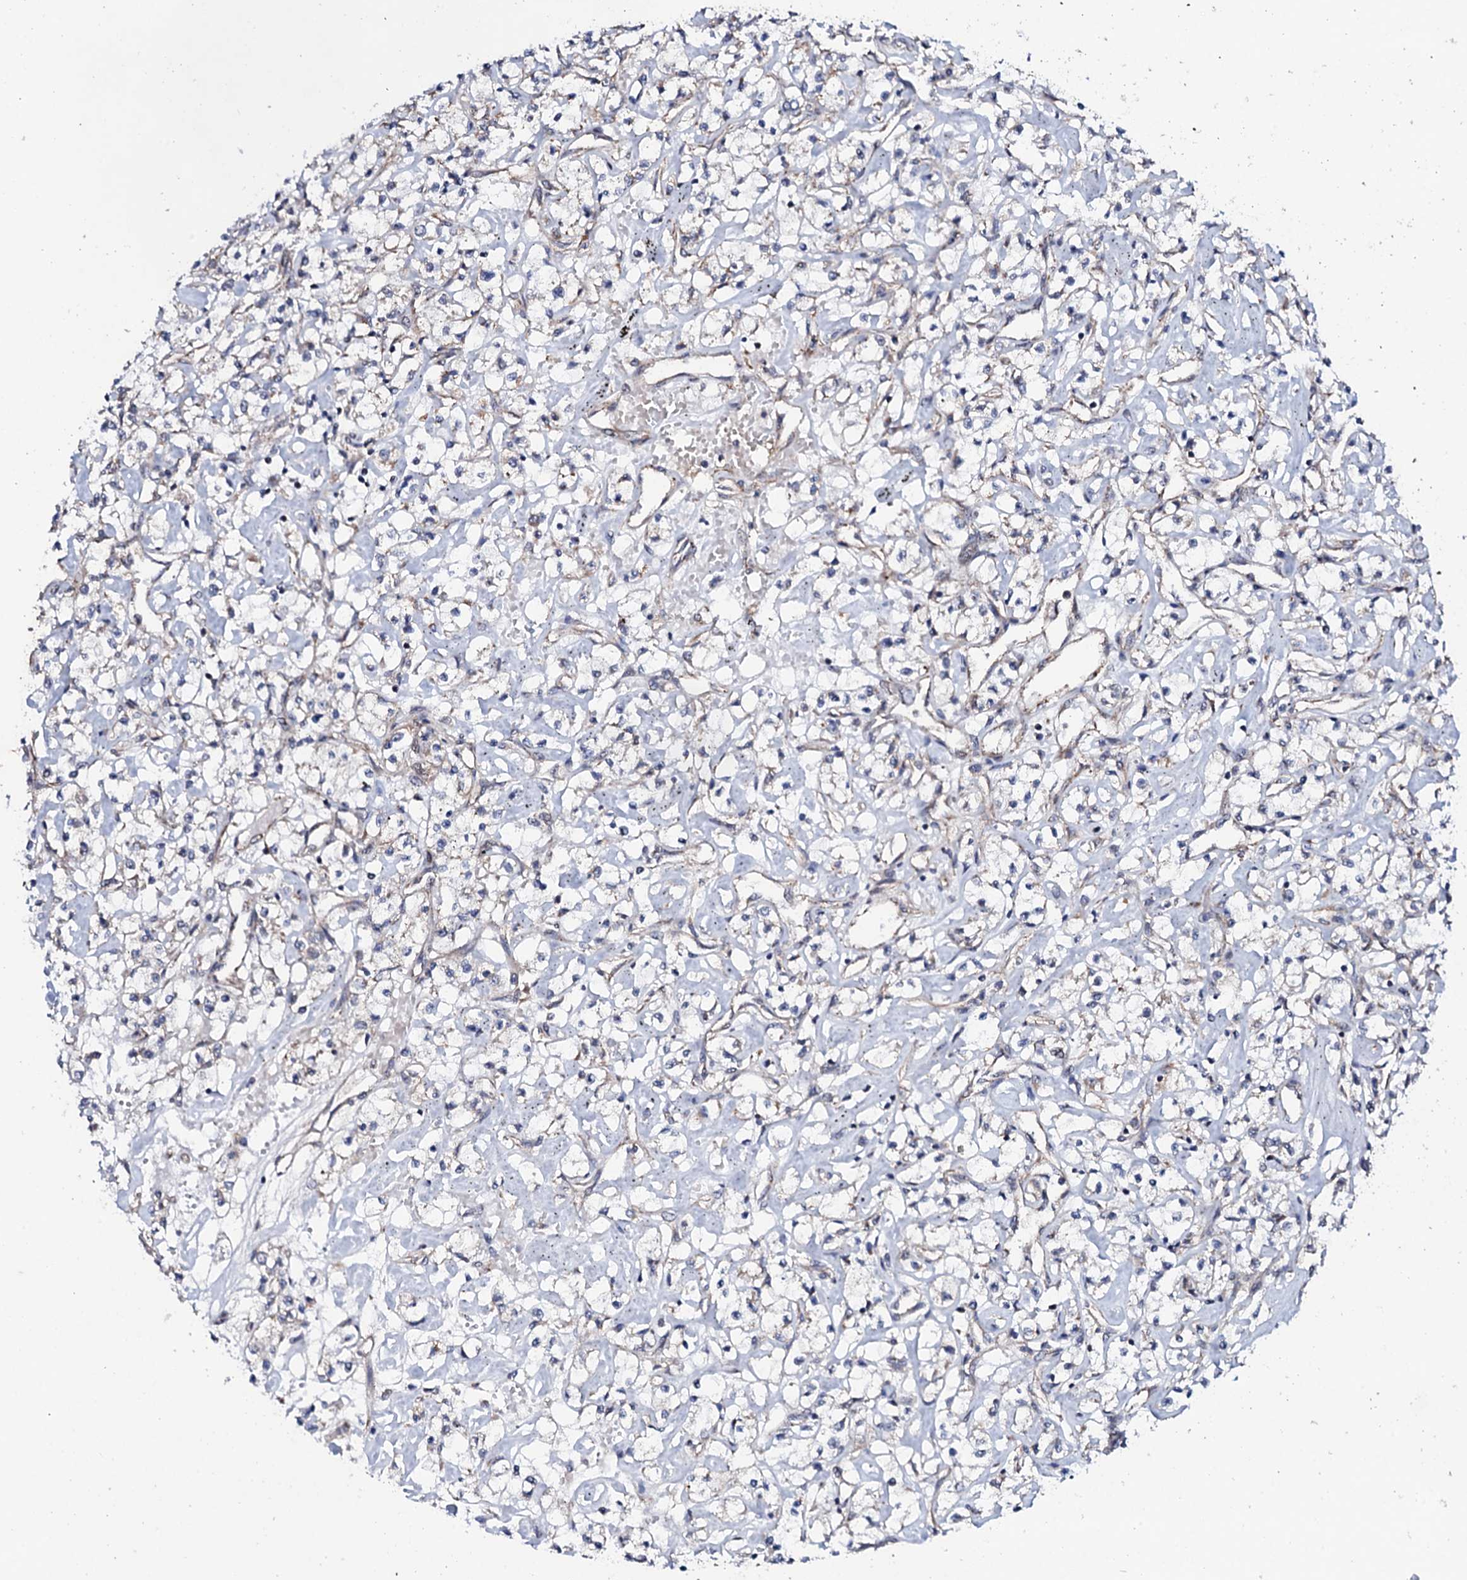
{"staining": {"intensity": "weak", "quantity": "25%-75%", "location": "cytoplasmic/membranous"}, "tissue": "renal cancer", "cell_type": "Tumor cells", "image_type": "cancer", "snomed": [{"axis": "morphology", "description": "Adenocarcinoma, NOS"}, {"axis": "topography", "description": "Kidney"}], "caption": "Weak cytoplasmic/membranous expression is seen in about 25%-75% of tumor cells in adenocarcinoma (renal).", "gene": "MTIF3", "patient": {"sex": "female", "age": 59}}